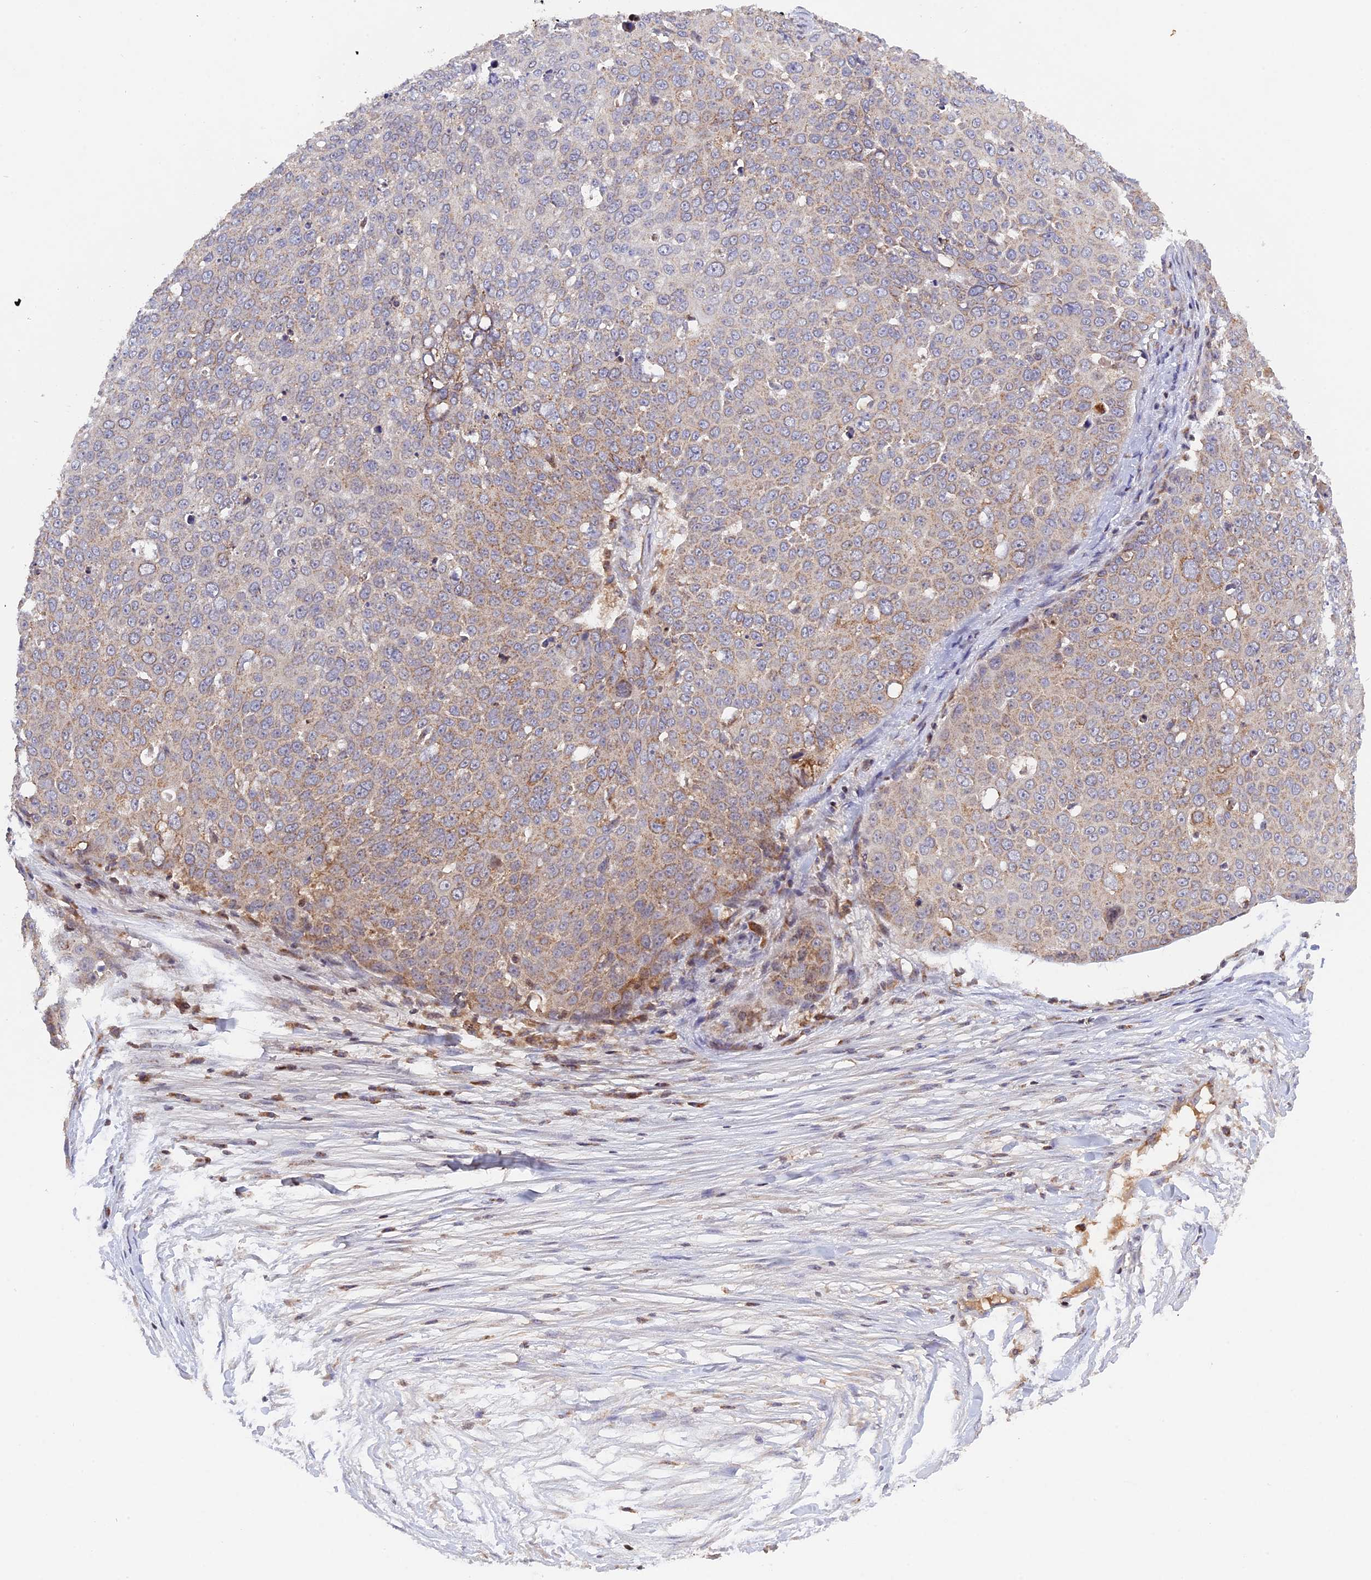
{"staining": {"intensity": "weak", "quantity": "<25%", "location": "cytoplasmic/membranous"}, "tissue": "skin cancer", "cell_type": "Tumor cells", "image_type": "cancer", "snomed": [{"axis": "morphology", "description": "Squamous cell carcinoma, NOS"}, {"axis": "topography", "description": "Skin"}], "caption": "Image shows no significant protein positivity in tumor cells of skin cancer (squamous cell carcinoma).", "gene": "MPV17L", "patient": {"sex": "male", "age": 71}}